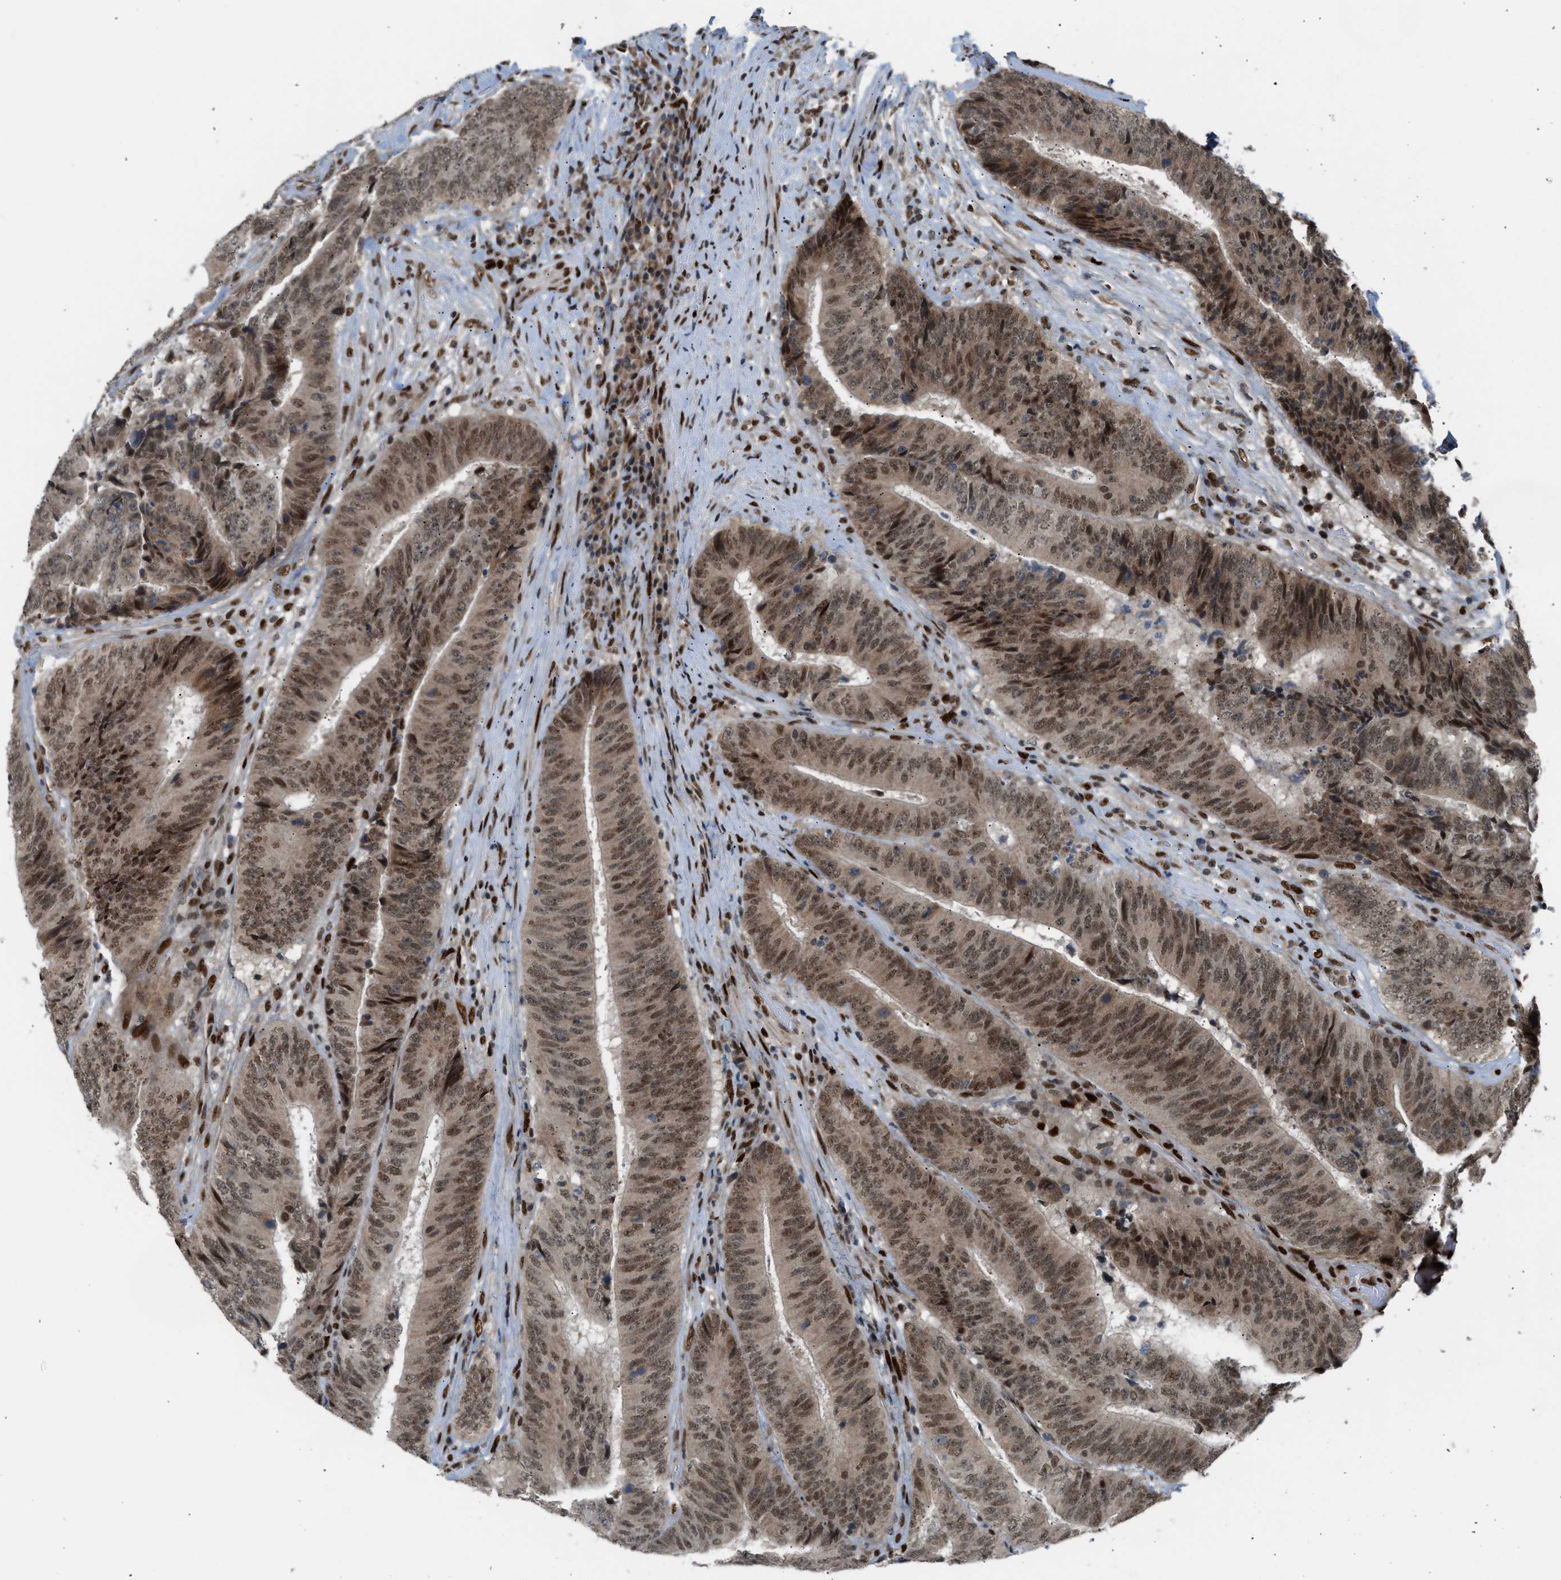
{"staining": {"intensity": "moderate", "quantity": ">75%", "location": "cytoplasmic/membranous,nuclear"}, "tissue": "colorectal cancer", "cell_type": "Tumor cells", "image_type": "cancer", "snomed": [{"axis": "morphology", "description": "Adenocarcinoma, NOS"}, {"axis": "topography", "description": "Rectum"}], "caption": "IHC micrograph of human colorectal adenocarcinoma stained for a protein (brown), which exhibits medium levels of moderate cytoplasmic/membranous and nuclear staining in approximately >75% of tumor cells.", "gene": "SSBP2", "patient": {"sex": "male", "age": 72}}